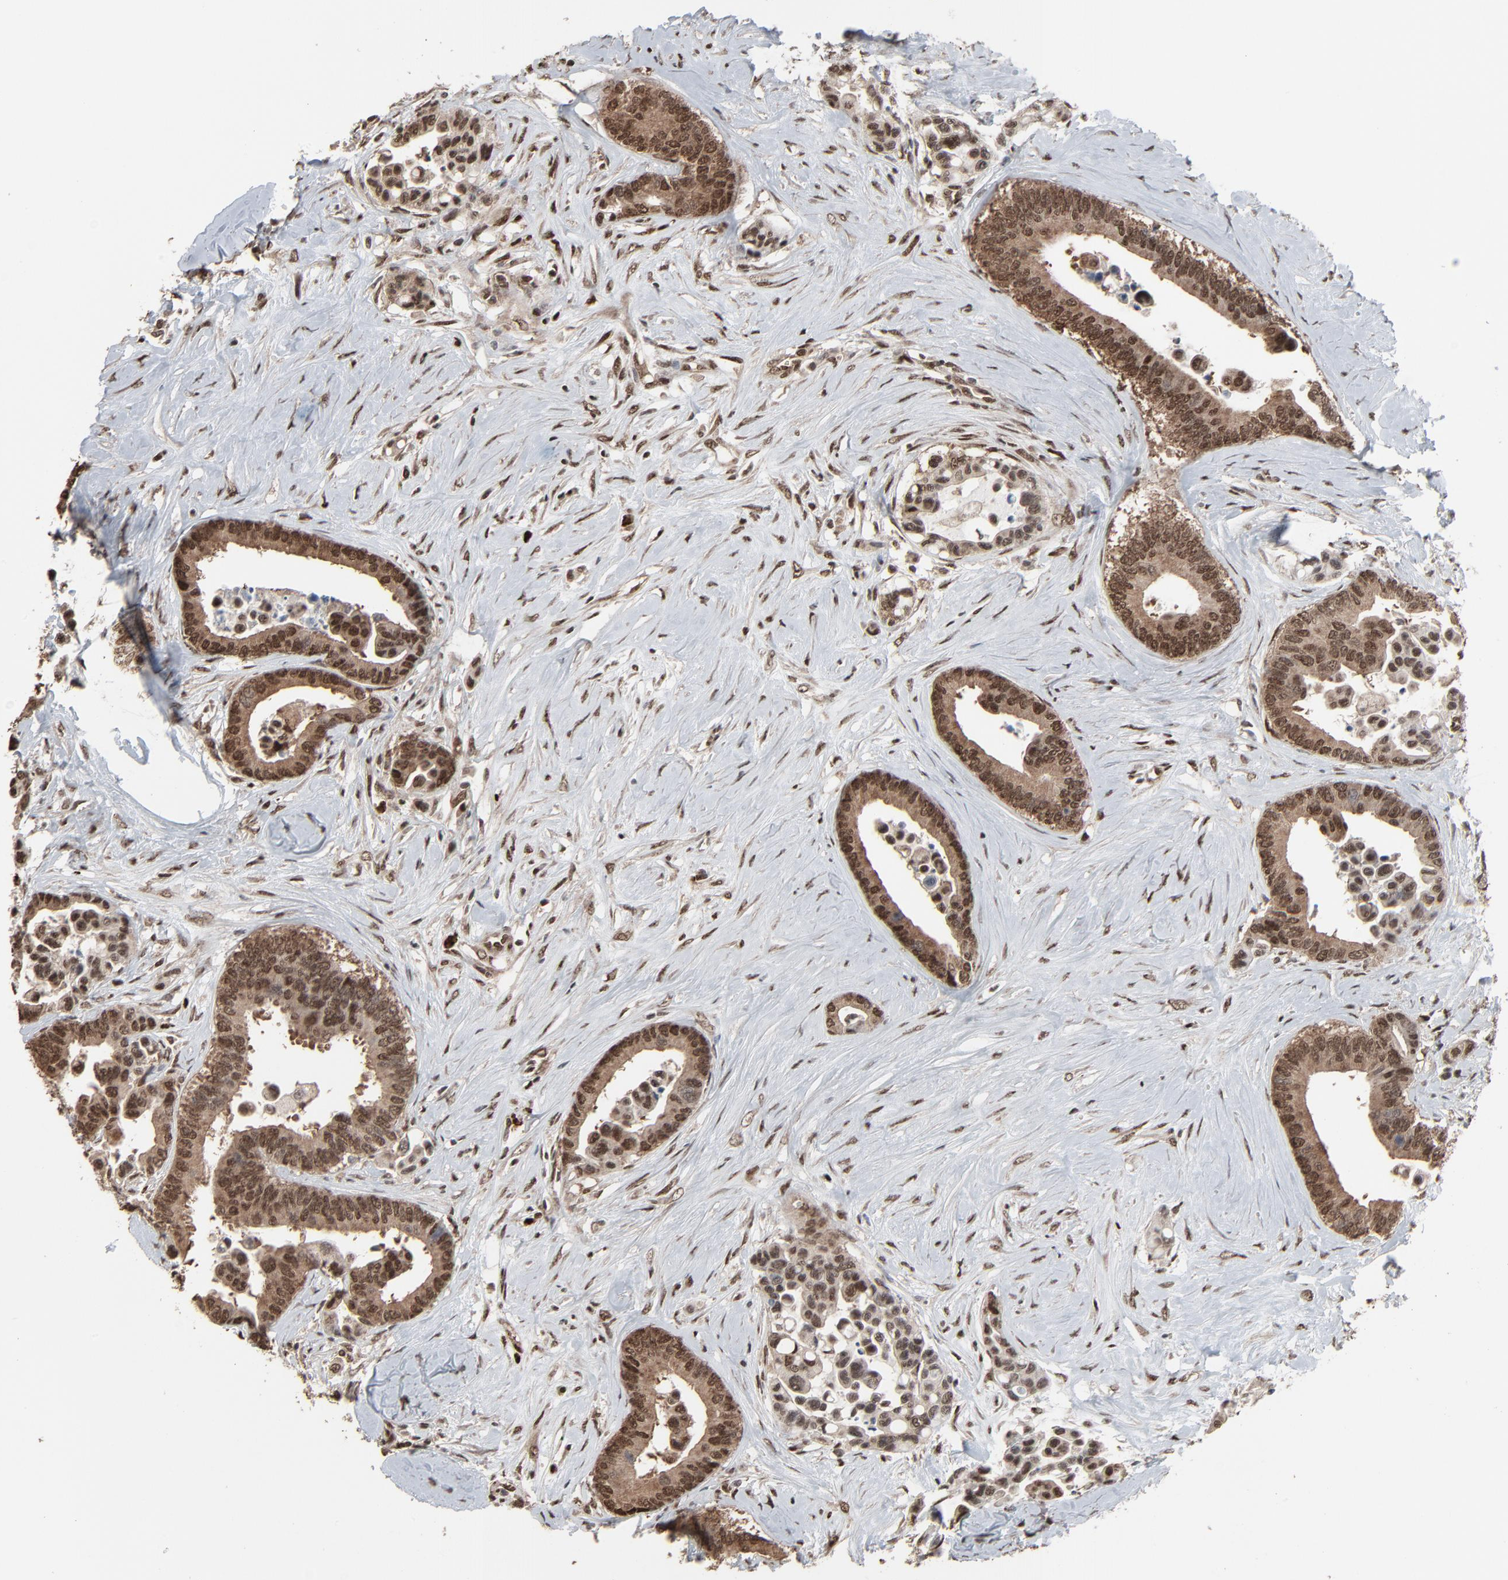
{"staining": {"intensity": "strong", "quantity": ">75%", "location": "cytoplasmic/membranous,nuclear"}, "tissue": "colorectal cancer", "cell_type": "Tumor cells", "image_type": "cancer", "snomed": [{"axis": "morphology", "description": "Adenocarcinoma, NOS"}, {"axis": "topography", "description": "Colon"}], "caption": "Adenocarcinoma (colorectal) stained with a protein marker shows strong staining in tumor cells.", "gene": "MEIS2", "patient": {"sex": "male", "age": 82}}